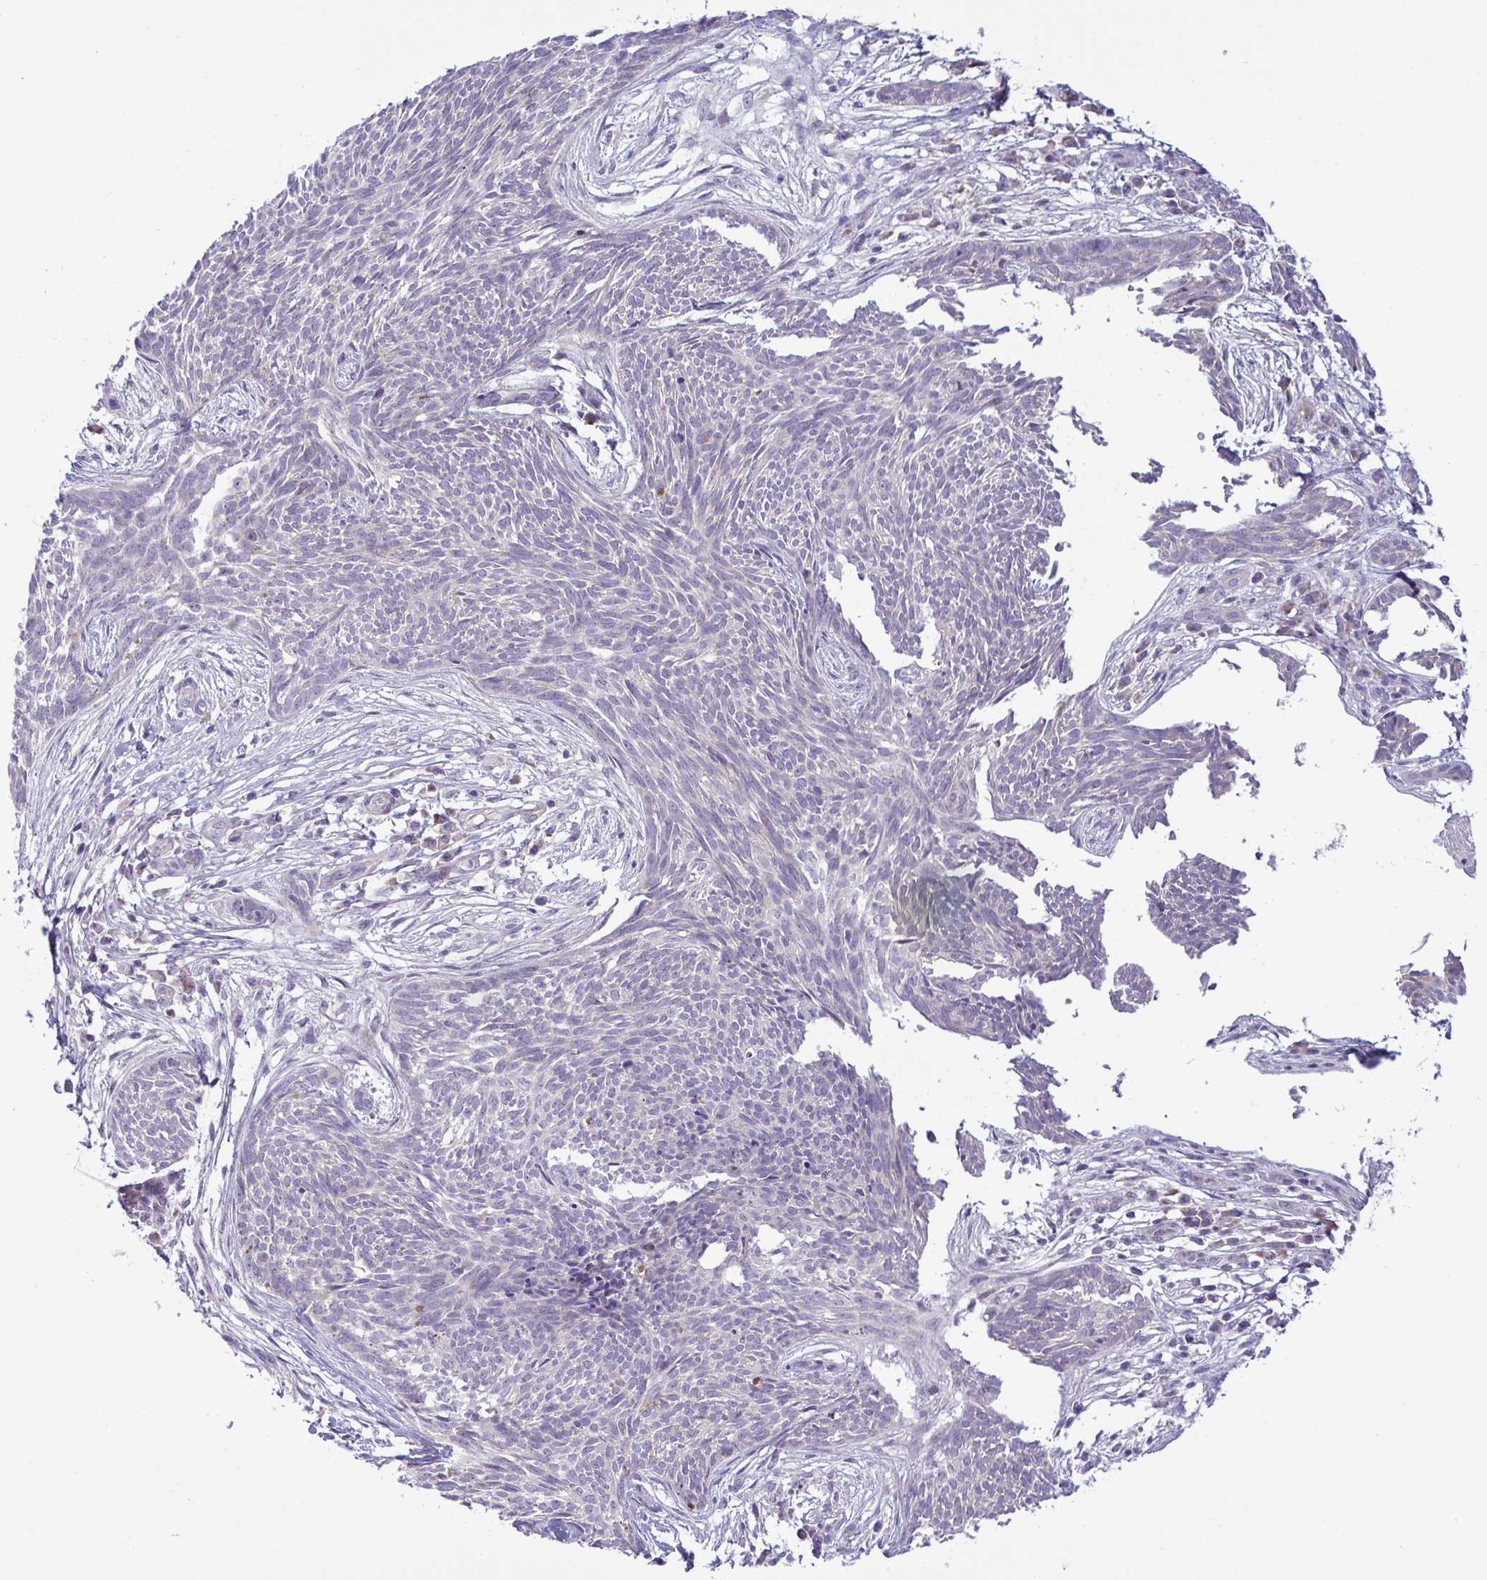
{"staining": {"intensity": "negative", "quantity": "none", "location": "none"}, "tissue": "skin cancer", "cell_type": "Tumor cells", "image_type": "cancer", "snomed": [{"axis": "morphology", "description": "Basal cell carcinoma"}, {"axis": "topography", "description": "Skin"}, {"axis": "topography", "description": "Skin, foot"}], "caption": "Human skin cancer (basal cell carcinoma) stained for a protein using immunohistochemistry (IHC) demonstrates no staining in tumor cells.", "gene": "SYNPO2L", "patient": {"sex": "female", "age": 86}}